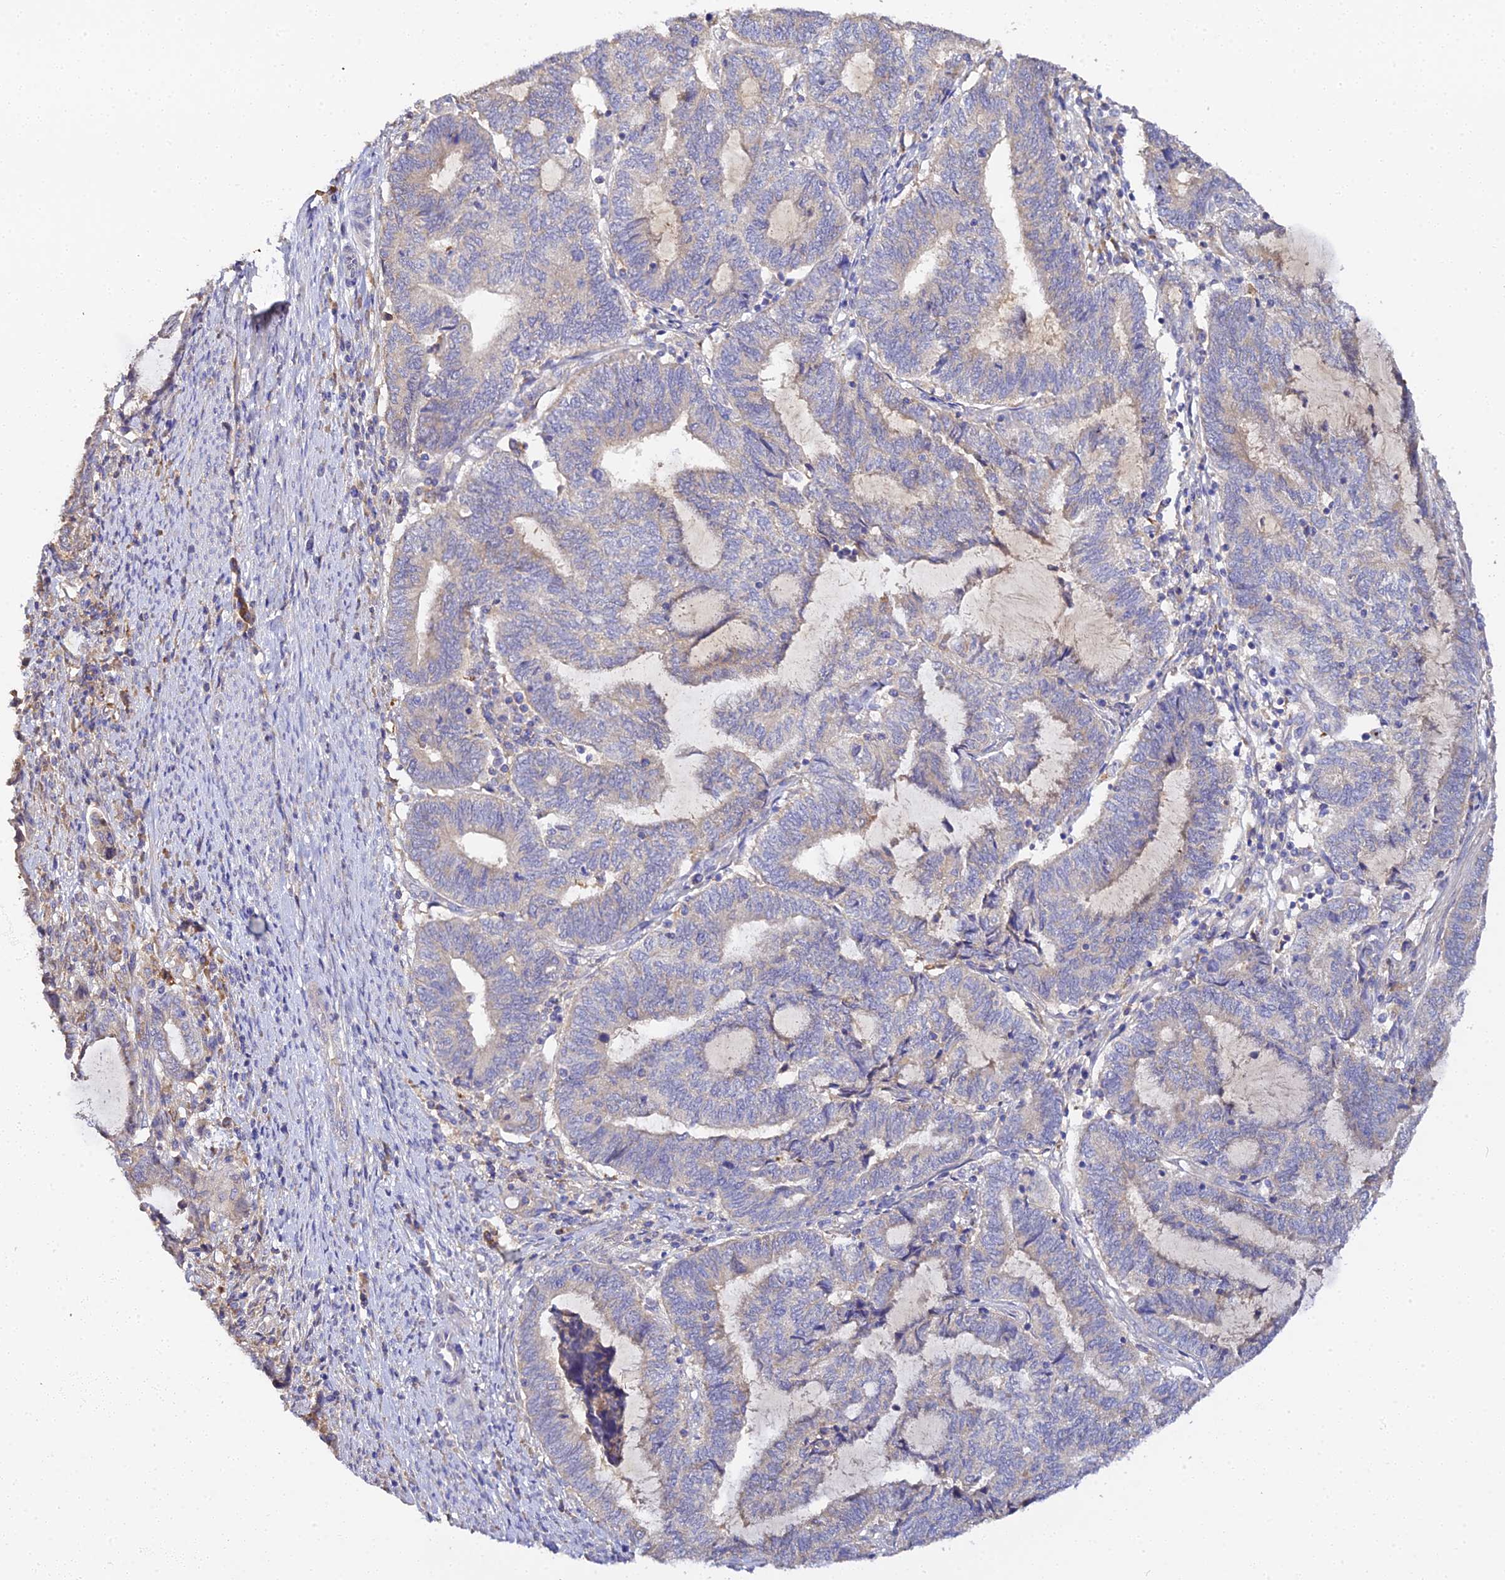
{"staining": {"intensity": "moderate", "quantity": "<25%", "location": "cytoplasmic/membranous"}, "tissue": "endometrial cancer", "cell_type": "Tumor cells", "image_type": "cancer", "snomed": [{"axis": "morphology", "description": "Adenocarcinoma, NOS"}, {"axis": "topography", "description": "Uterus"}, {"axis": "topography", "description": "Endometrium"}], "caption": "DAB (3,3'-diaminobenzidine) immunohistochemical staining of human endometrial cancer (adenocarcinoma) demonstrates moderate cytoplasmic/membranous protein expression in about <25% of tumor cells.", "gene": "SCX", "patient": {"sex": "female", "age": 70}}